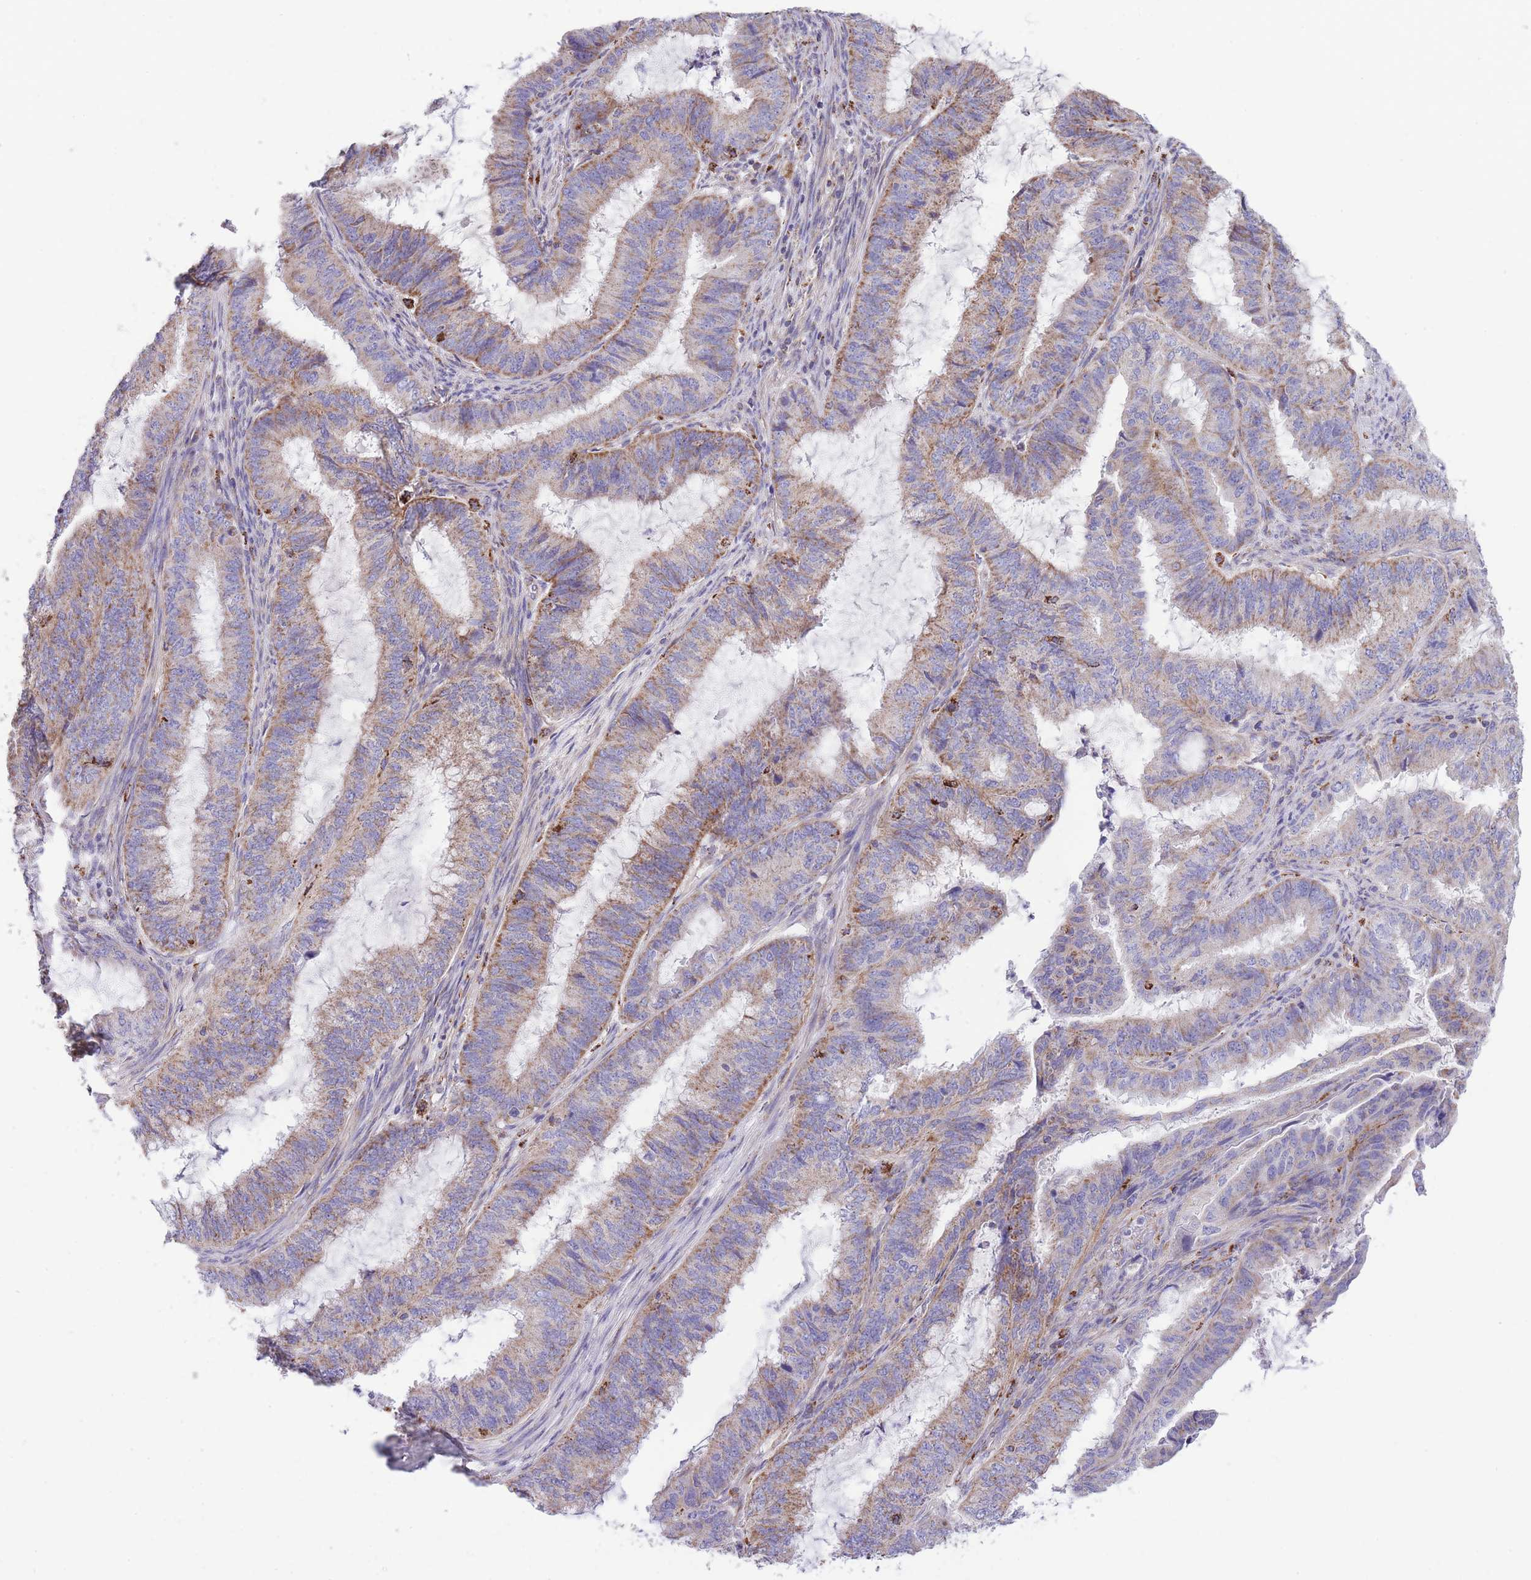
{"staining": {"intensity": "moderate", "quantity": "25%-75%", "location": "cytoplasmic/membranous"}, "tissue": "endometrial cancer", "cell_type": "Tumor cells", "image_type": "cancer", "snomed": [{"axis": "morphology", "description": "Adenocarcinoma, NOS"}, {"axis": "topography", "description": "Endometrium"}], "caption": "Endometrial adenocarcinoma stained with DAB IHC reveals medium levels of moderate cytoplasmic/membranous expression in about 25%-75% of tumor cells.", "gene": "ST3GAL3", "patient": {"sex": "female", "age": 51}}